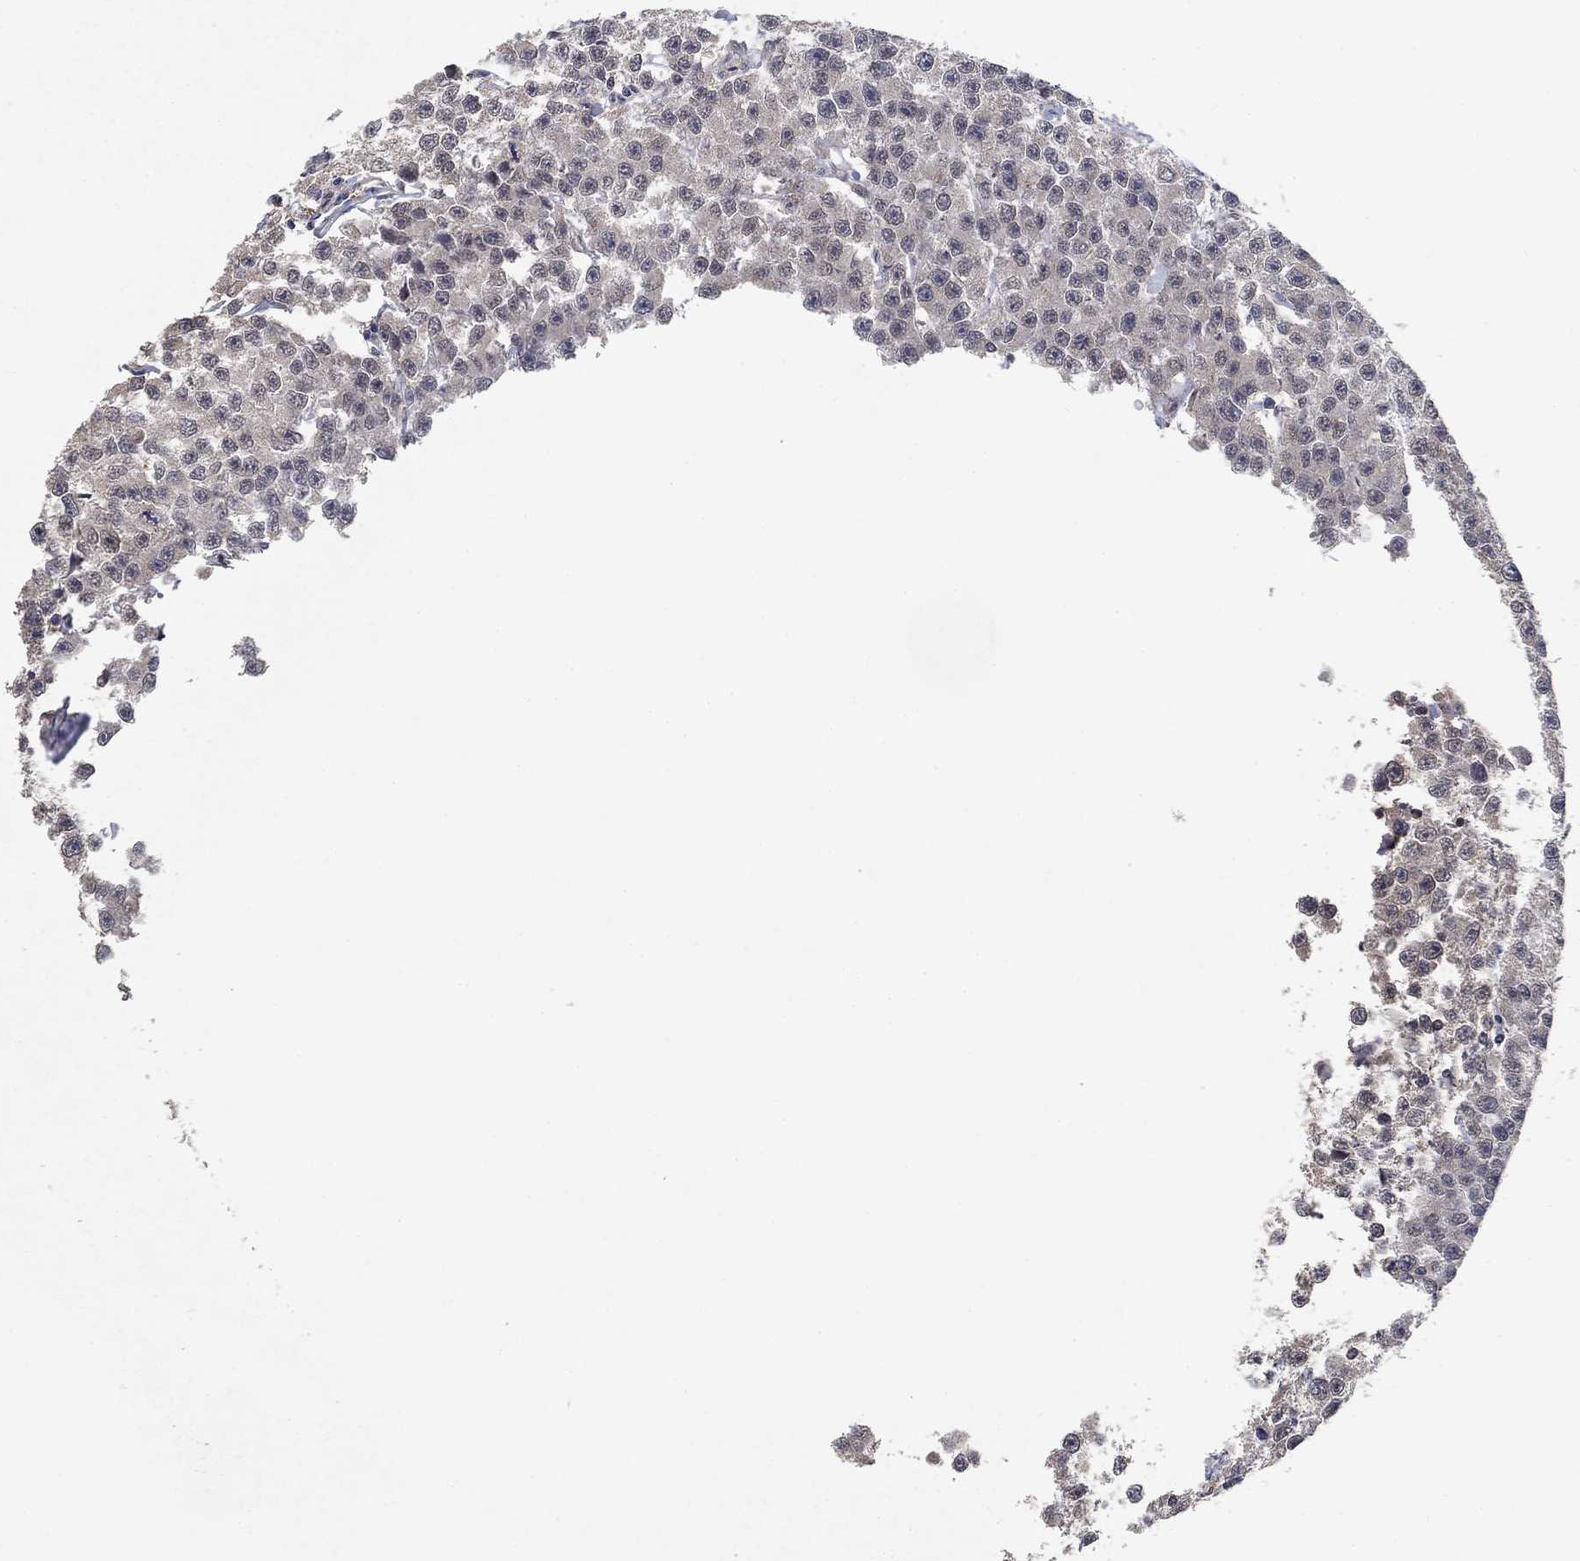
{"staining": {"intensity": "negative", "quantity": "none", "location": "none"}, "tissue": "testis cancer", "cell_type": "Tumor cells", "image_type": "cancer", "snomed": [{"axis": "morphology", "description": "Seminoma, NOS"}, {"axis": "topography", "description": "Testis"}], "caption": "A high-resolution histopathology image shows immunohistochemistry (IHC) staining of testis cancer, which displays no significant expression in tumor cells.", "gene": "CCDC43", "patient": {"sex": "male", "age": 59}}